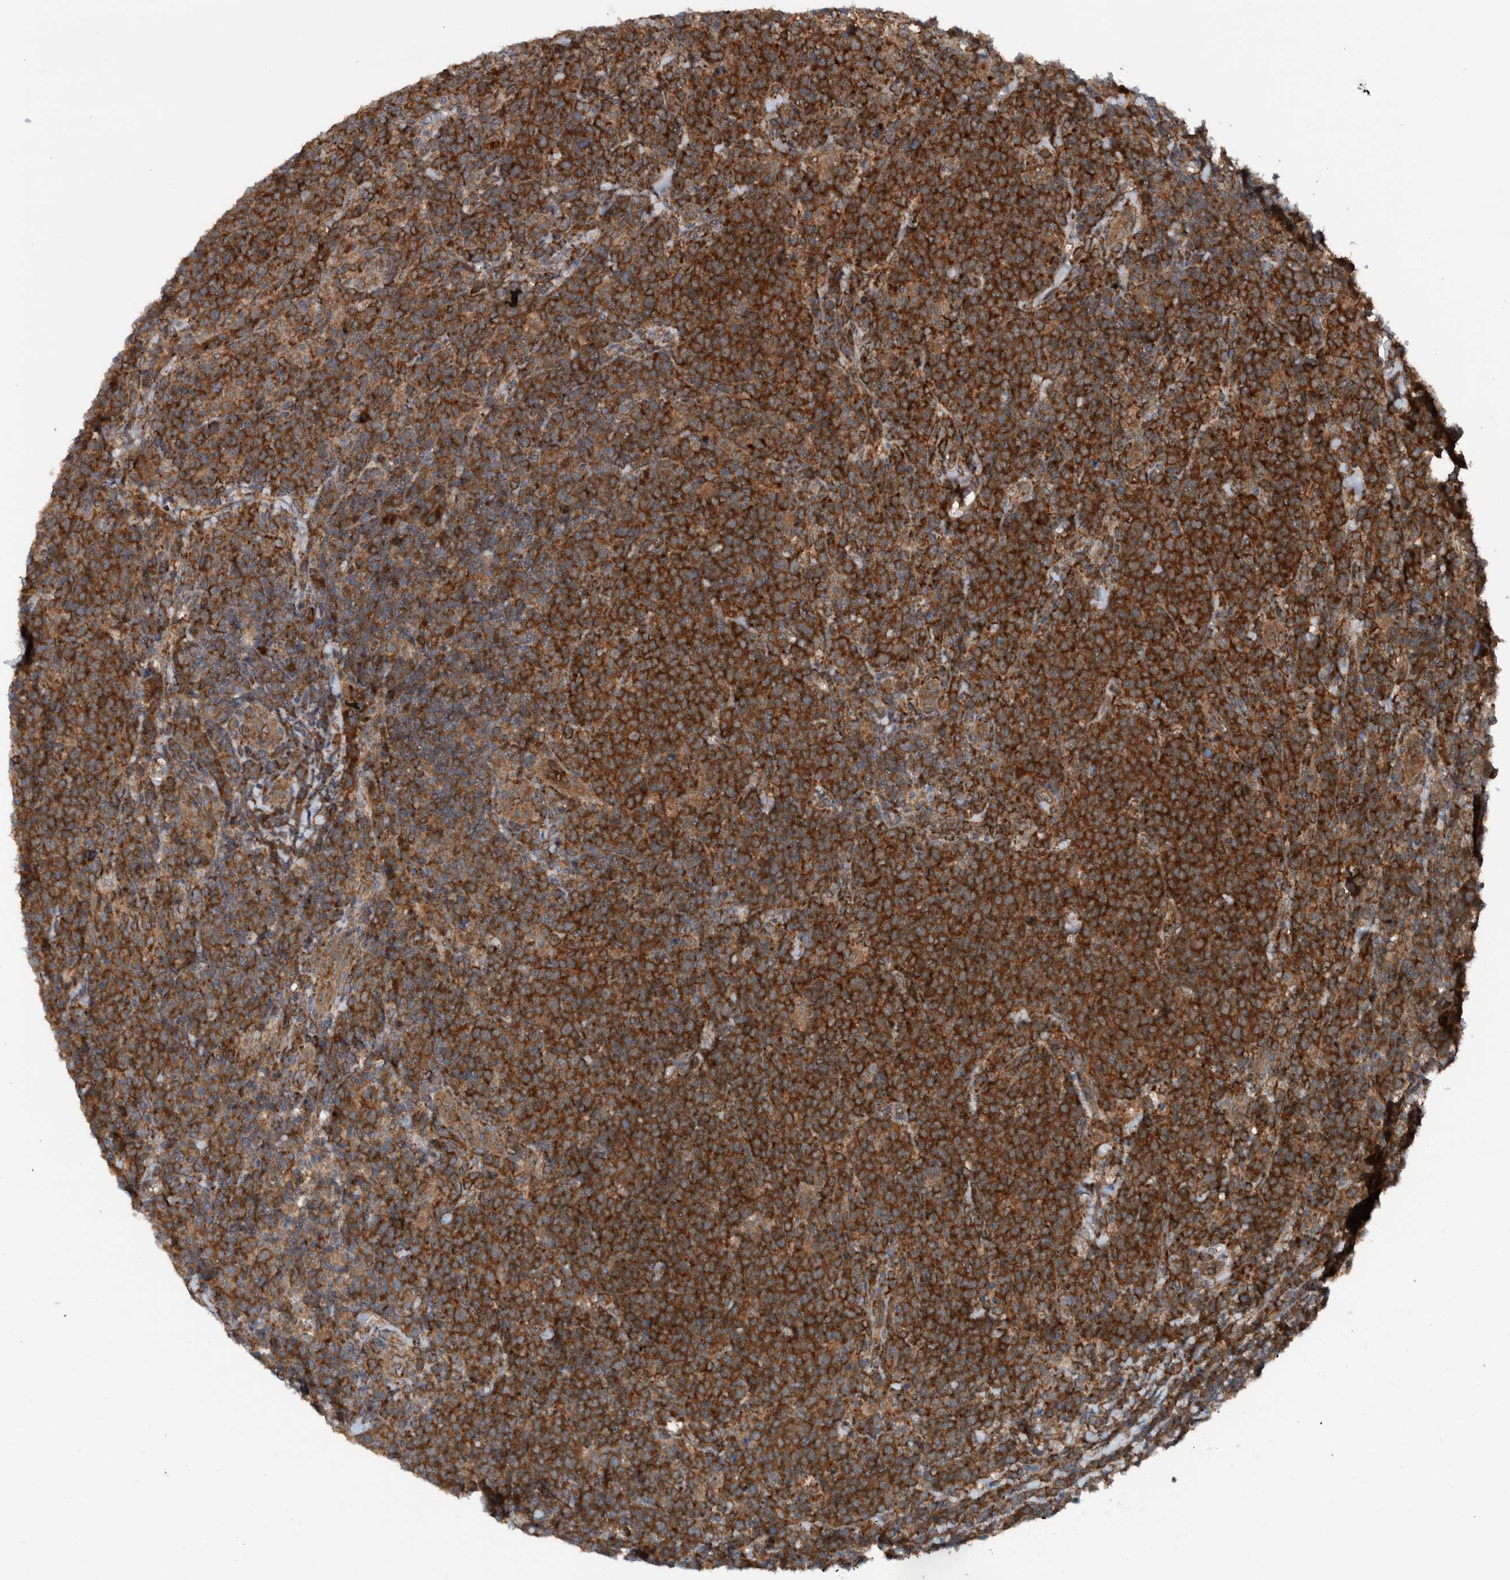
{"staining": {"intensity": "strong", "quantity": ">75%", "location": "cytoplasmic/membranous"}, "tissue": "lymphoma", "cell_type": "Tumor cells", "image_type": "cancer", "snomed": [{"axis": "morphology", "description": "Malignant lymphoma, non-Hodgkin's type, High grade"}, {"axis": "topography", "description": "Lymph node"}], "caption": "Immunohistochemical staining of high-grade malignant lymphoma, non-Hodgkin's type displays strong cytoplasmic/membranous protein staining in about >75% of tumor cells.", "gene": "CUEDC1", "patient": {"sex": "male", "age": 61}}